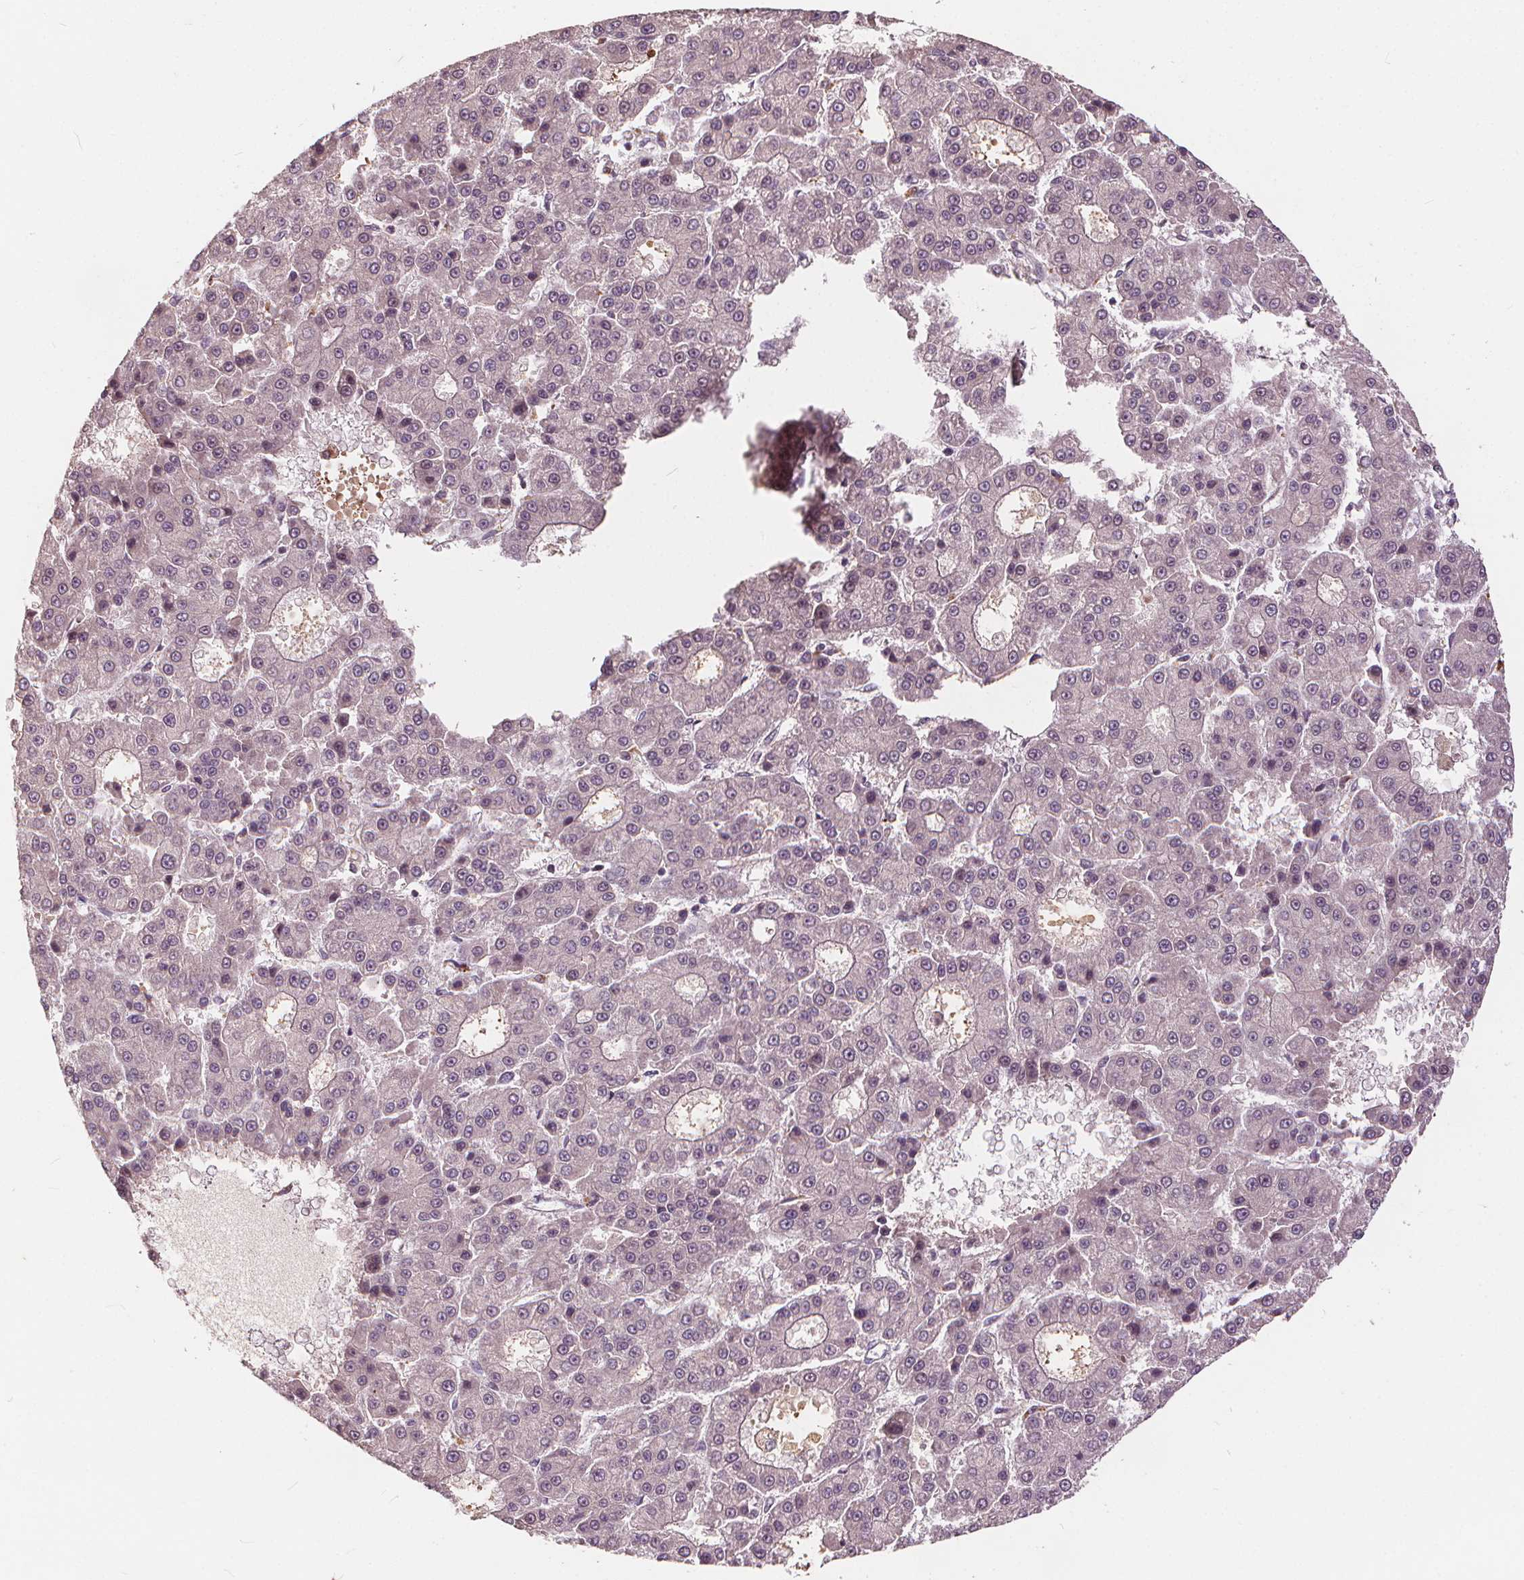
{"staining": {"intensity": "negative", "quantity": "none", "location": "none"}, "tissue": "liver cancer", "cell_type": "Tumor cells", "image_type": "cancer", "snomed": [{"axis": "morphology", "description": "Carcinoma, Hepatocellular, NOS"}, {"axis": "topography", "description": "Liver"}], "caption": "The immunohistochemistry image has no significant expression in tumor cells of liver hepatocellular carcinoma tissue.", "gene": "IPO13", "patient": {"sex": "male", "age": 70}}